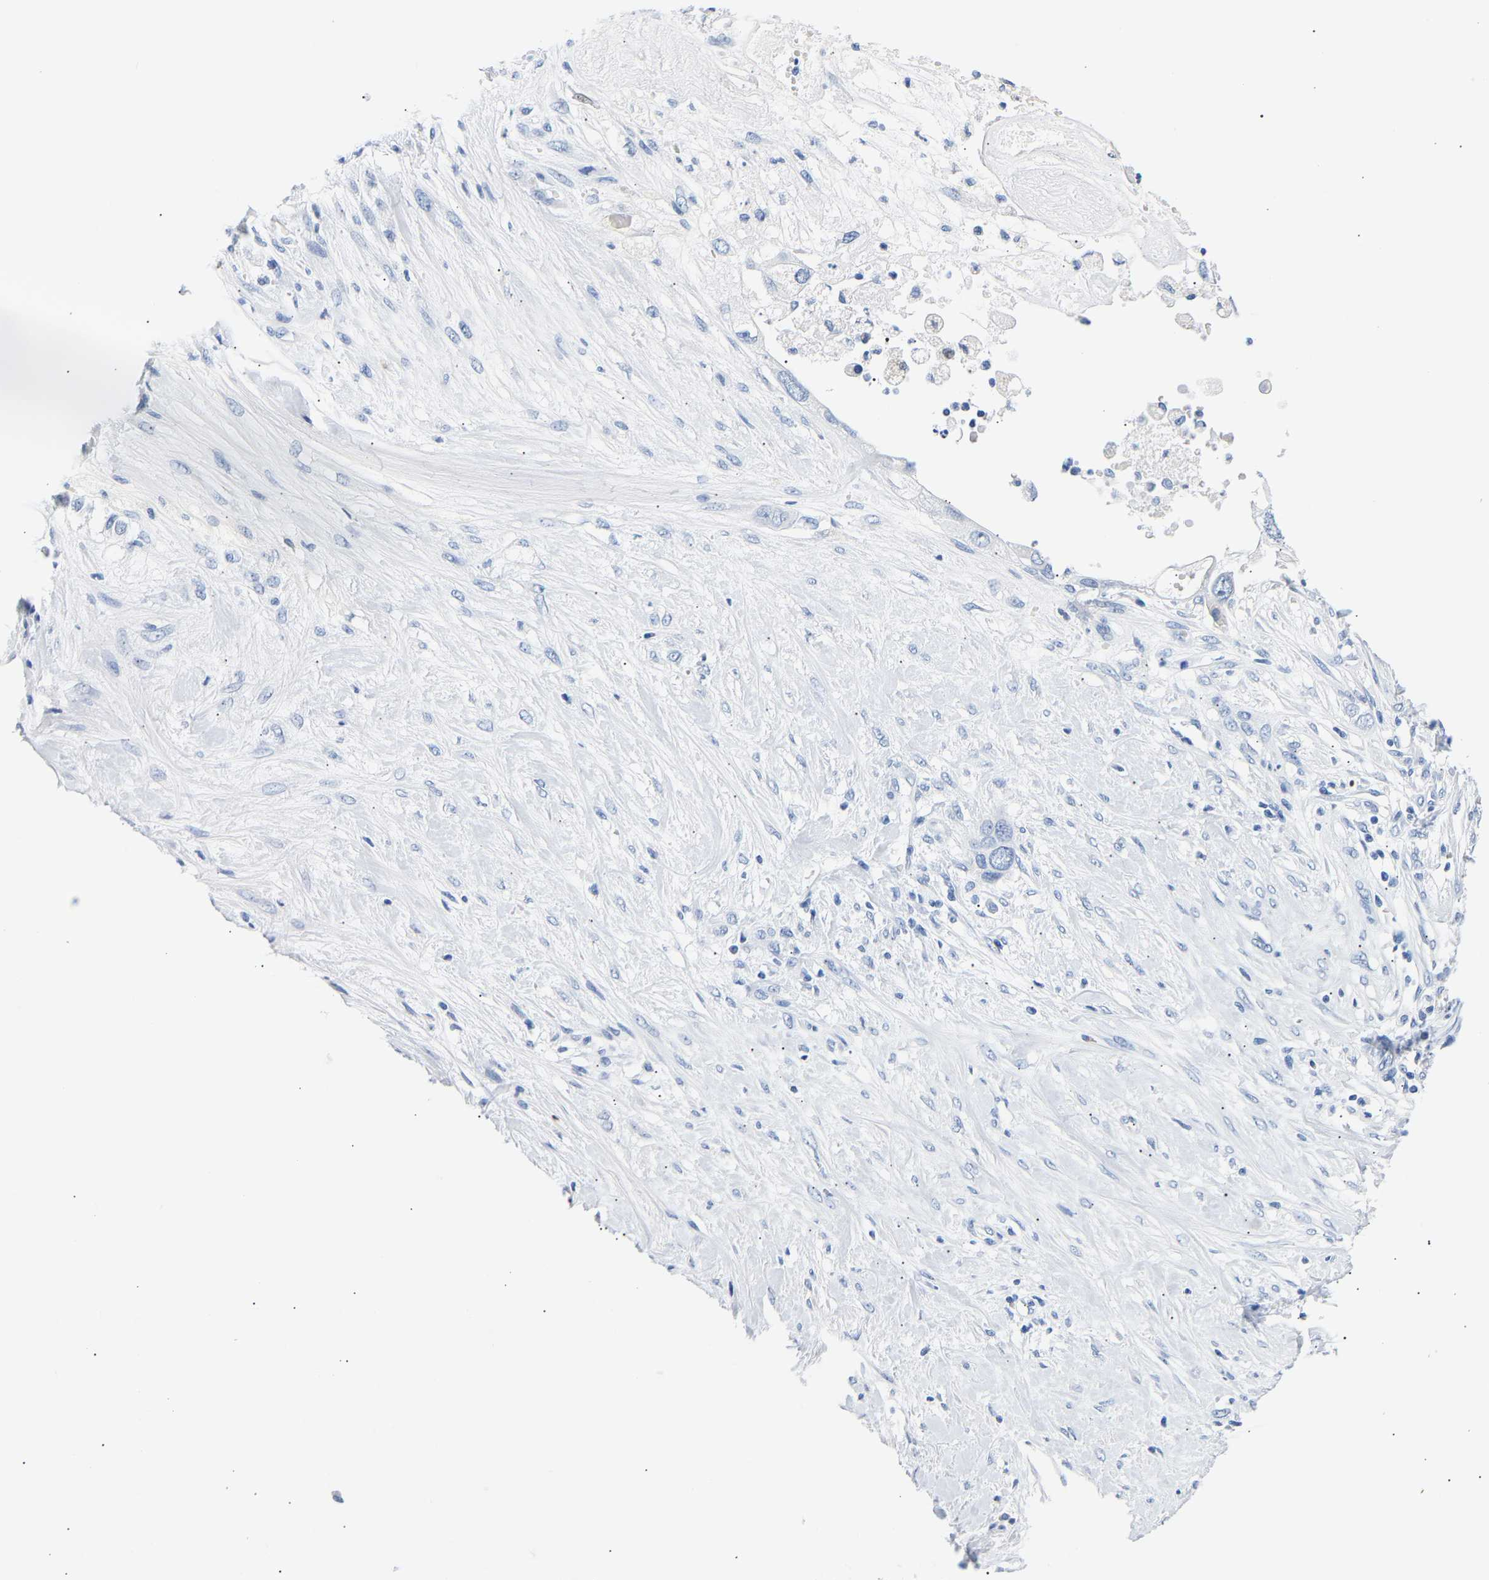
{"staining": {"intensity": "negative", "quantity": "none", "location": "none"}, "tissue": "pancreatic cancer", "cell_type": "Tumor cells", "image_type": "cancer", "snomed": [{"axis": "morphology", "description": "Adenocarcinoma, NOS"}, {"axis": "topography", "description": "Pancreas"}], "caption": "This micrograph is of pancreatic cancer stained with immunohistochemistry (IHC) to label a protein in brown with the nuclei are counter-stained blue. There is no positivity in tumor cells.", "gene": "SPINK2", "patient": {"sex": "female", "age": 56}}